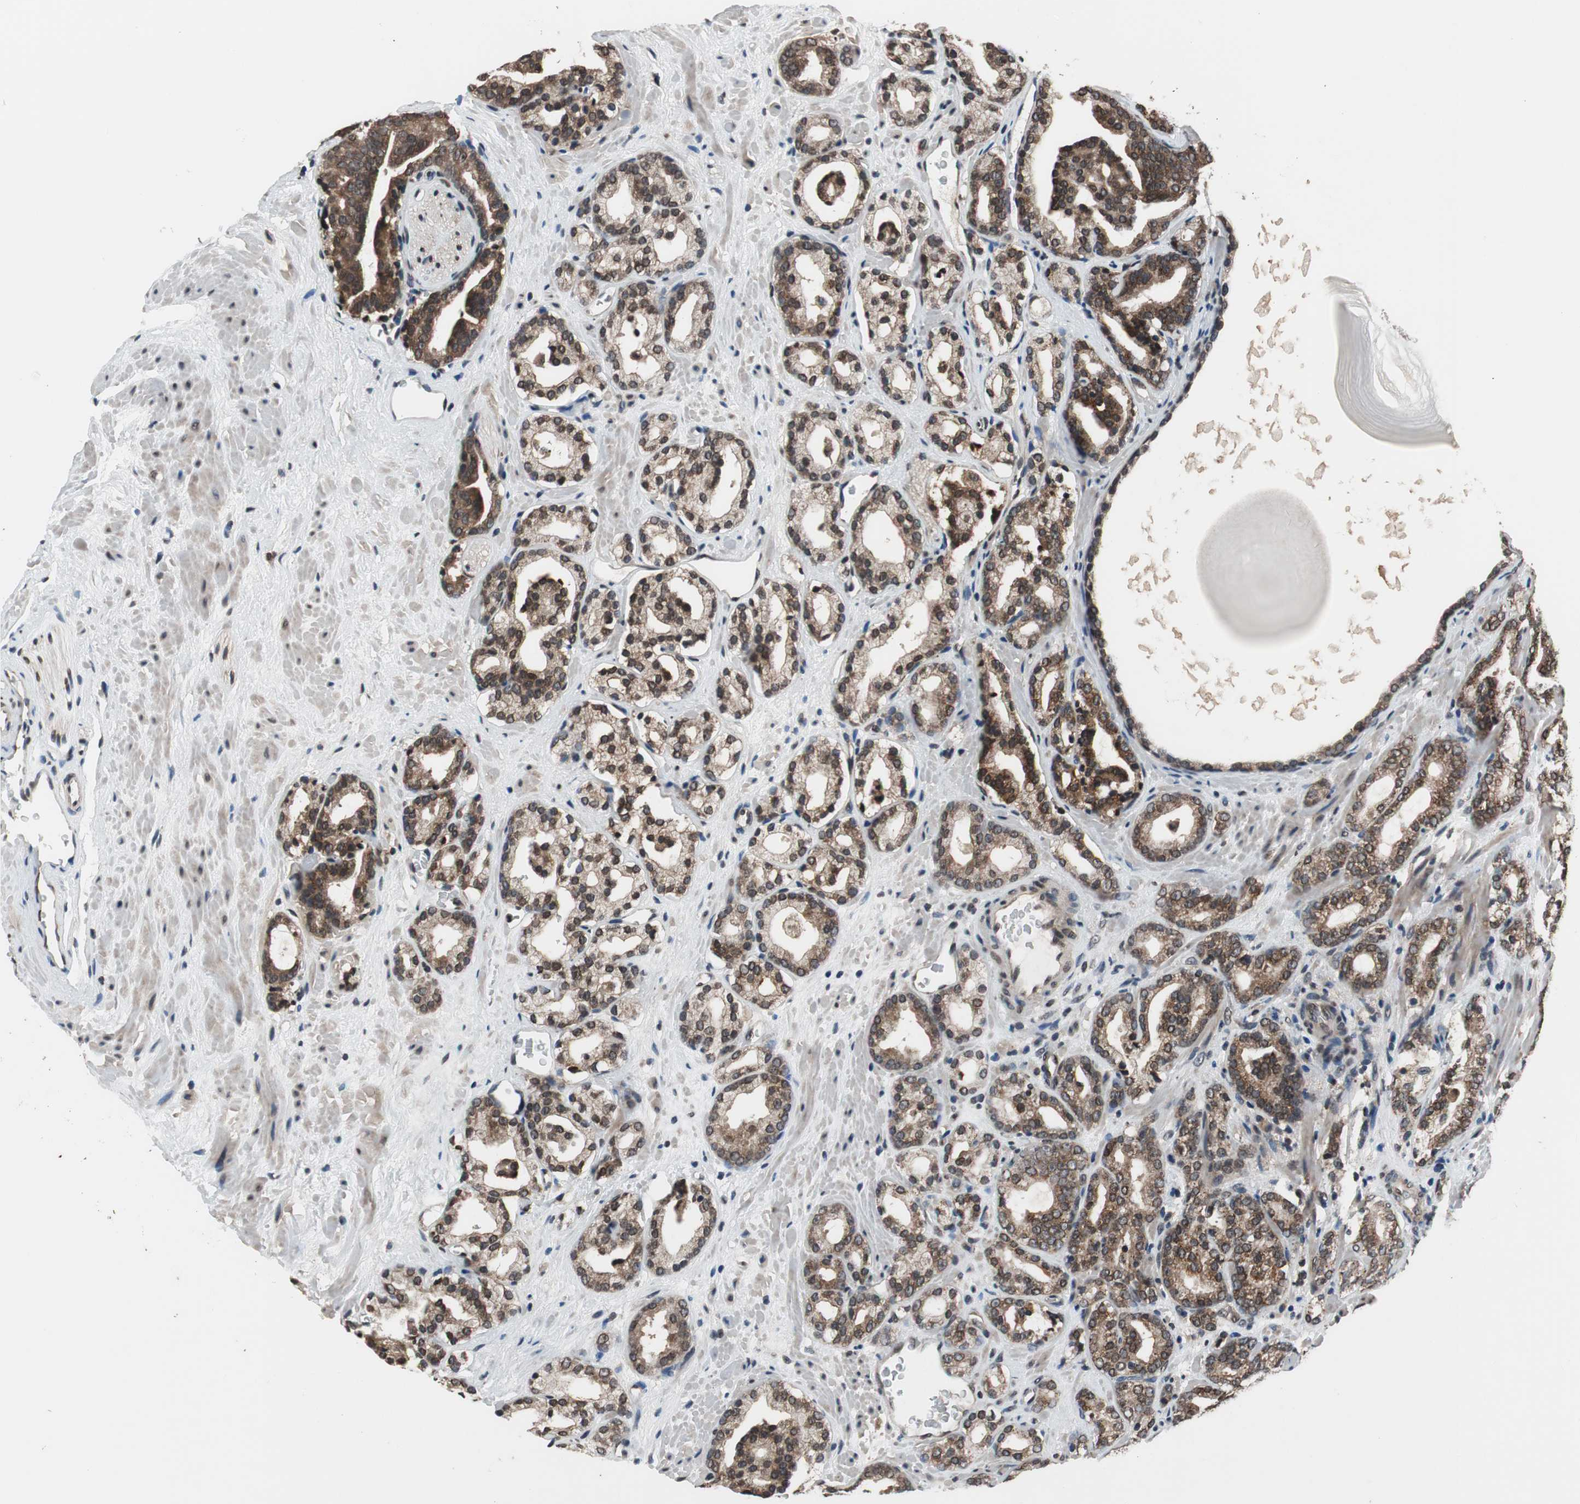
{"staining": {"intensity": "moderate", "quantity": ">75%", "location": "cytoplasmic/membranous,nuclear"}, "tissue": "prostate cancer", "cell_type": "Tumor cells", "image_type": "cancer", "snomed": [{"axis": "morphology", "description": "Adenocarcinoma, Low grade"}, {"axis": "topography", "description": "Prostate"}], "caption": "This is an image of IHC staining of prostate cancer, which shows moderate staining in the cytoplasmic/membranous and nuclear of tumor cells.", "gene": "RFC1", "patient": {"sex": "male", "age": 63}}